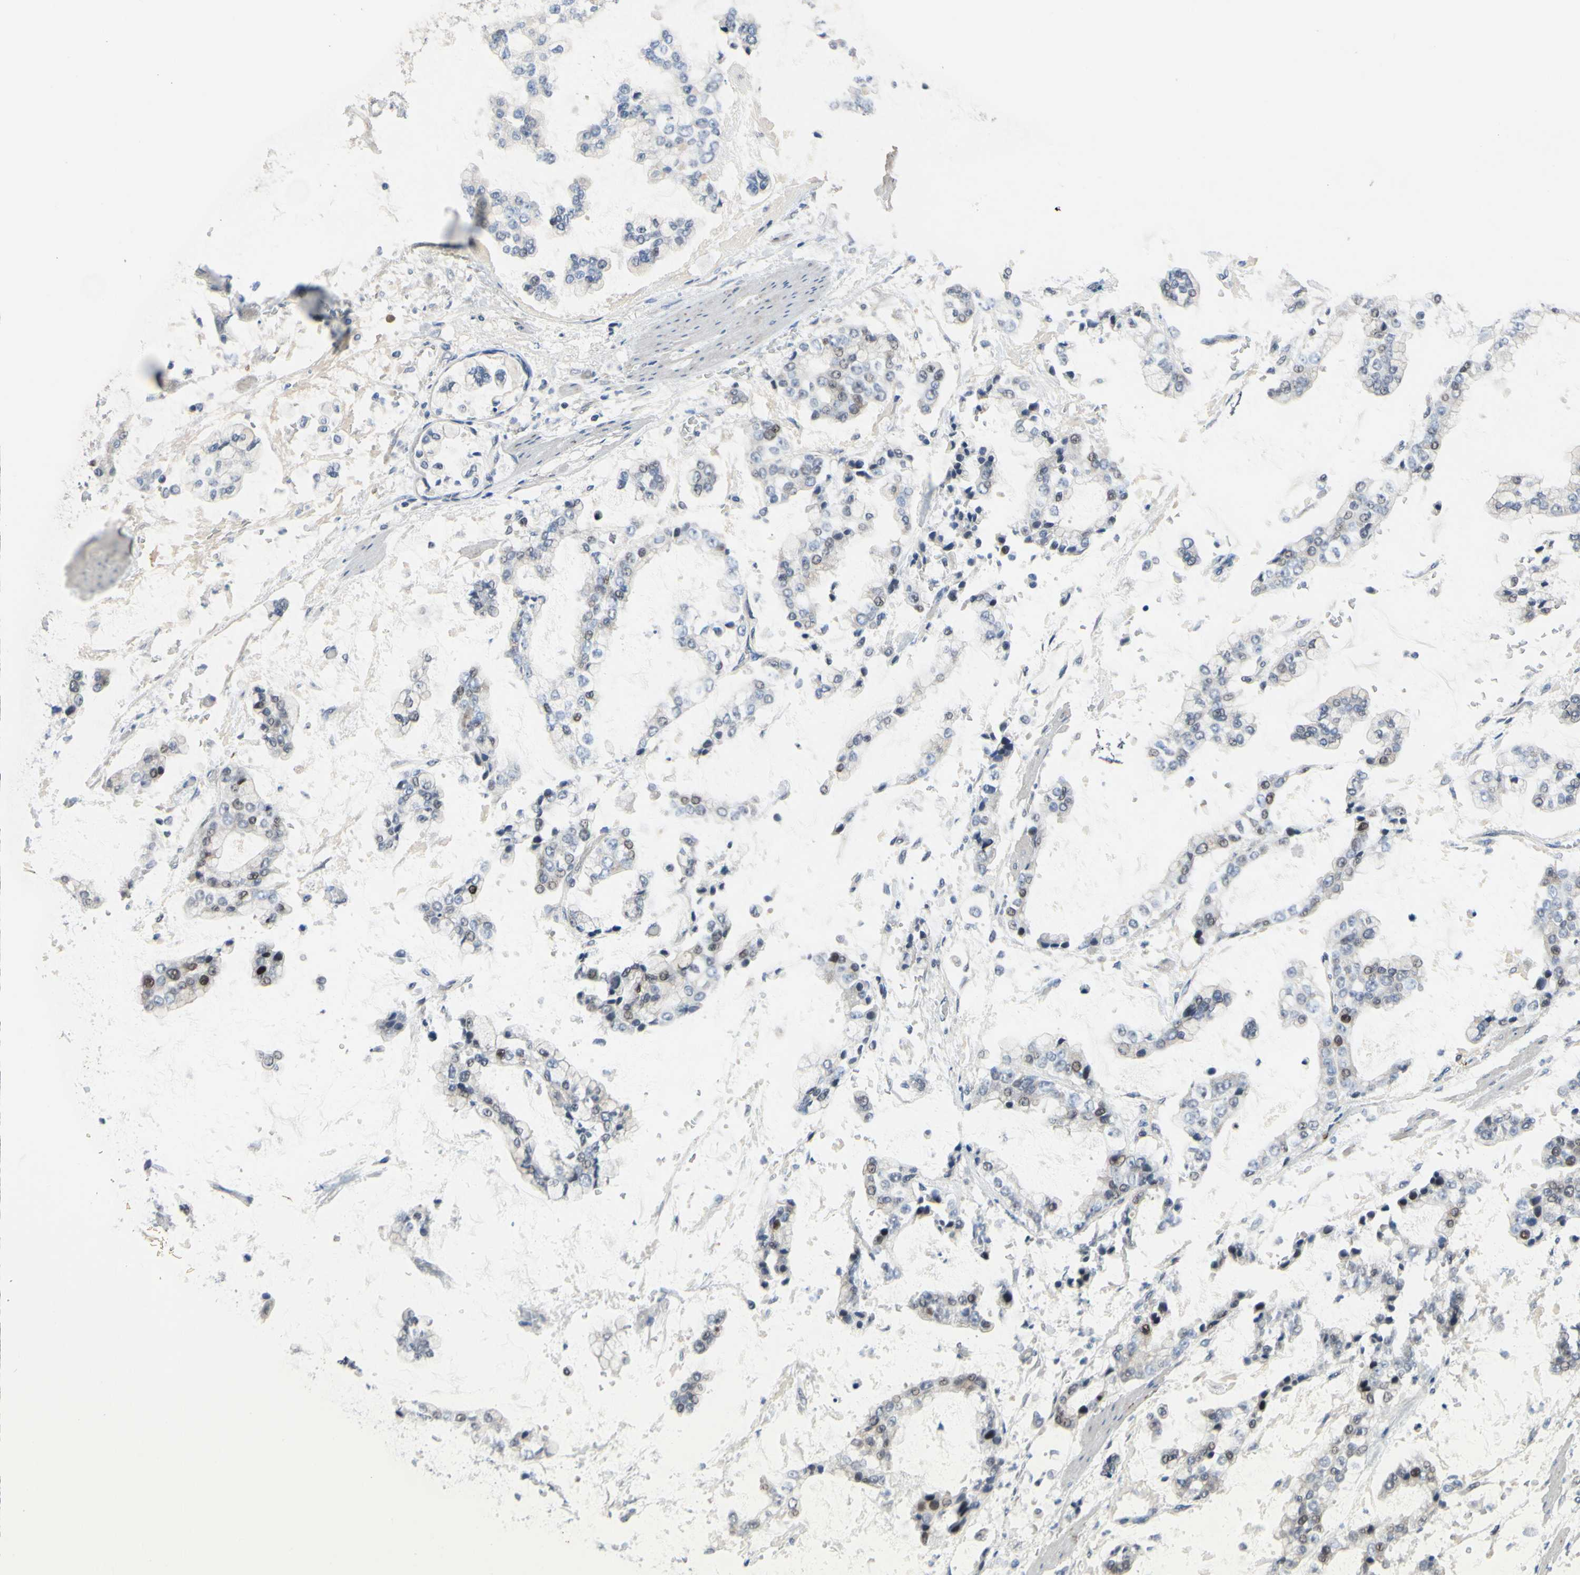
{"staining": {"intensity": "weak", "quantity": "<25%", "location": "nuclear"}, "tissue": "stomach cancer", "cell_type": "Tumor cells", "image_type": "cancer", "snomed": [{"axis": "morphology", "description": "Normal tissue, NOS"}, {"axis": "morphology", "description": "Adenocarcinoma, NOS"}, {"axis": "topography", "description": "Stomach, upper"}, {"axis": "topography", "description": "Stomach"}], "caption": "Stomach cancer was stained to show a protein in brown. There is no significant expression in tumor cells.", "gene": "LHX9", "patient": {"sex": "male", "age": 76}}